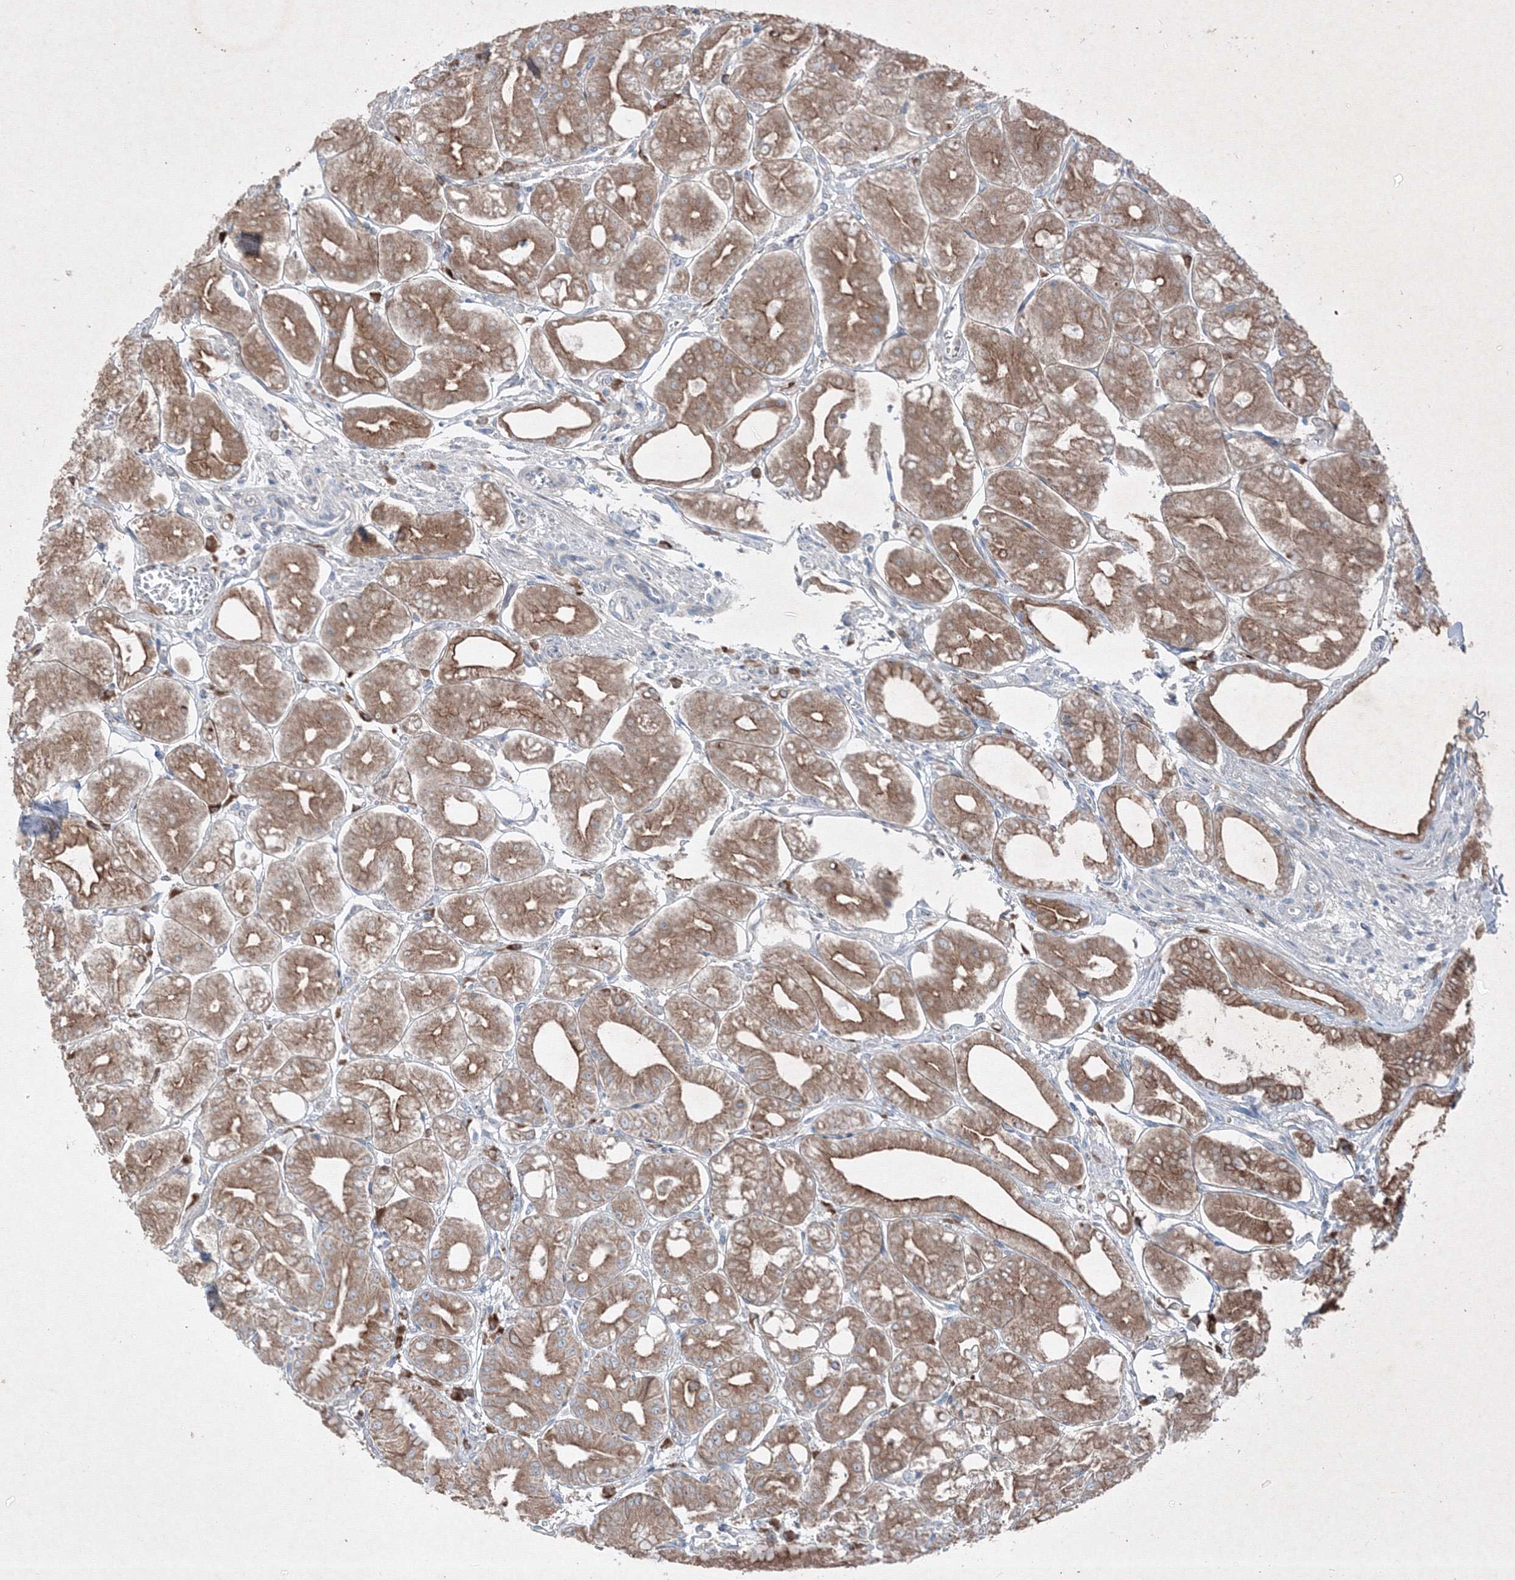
{"staining": {"intensity": "moderate", "quantity": ">75%", "location": "cytoplasmic/membranous"}, "tissue": "stomach", "cell_type": "Glandular cells", "image_type": "normal", "snomed": [{"axis": "morphology", "description": "Normal tissue, NOS"}, {"axis": "topography", "description": "Stomach, lower"}], "caption": "Protein expression analysis of normal stomach shows moderate cytoplasmic/membranous positivity in approximately >75% of glandular cells.", "gene": "IFNAR1", "patient": {"sex": "male", "age": 71}}